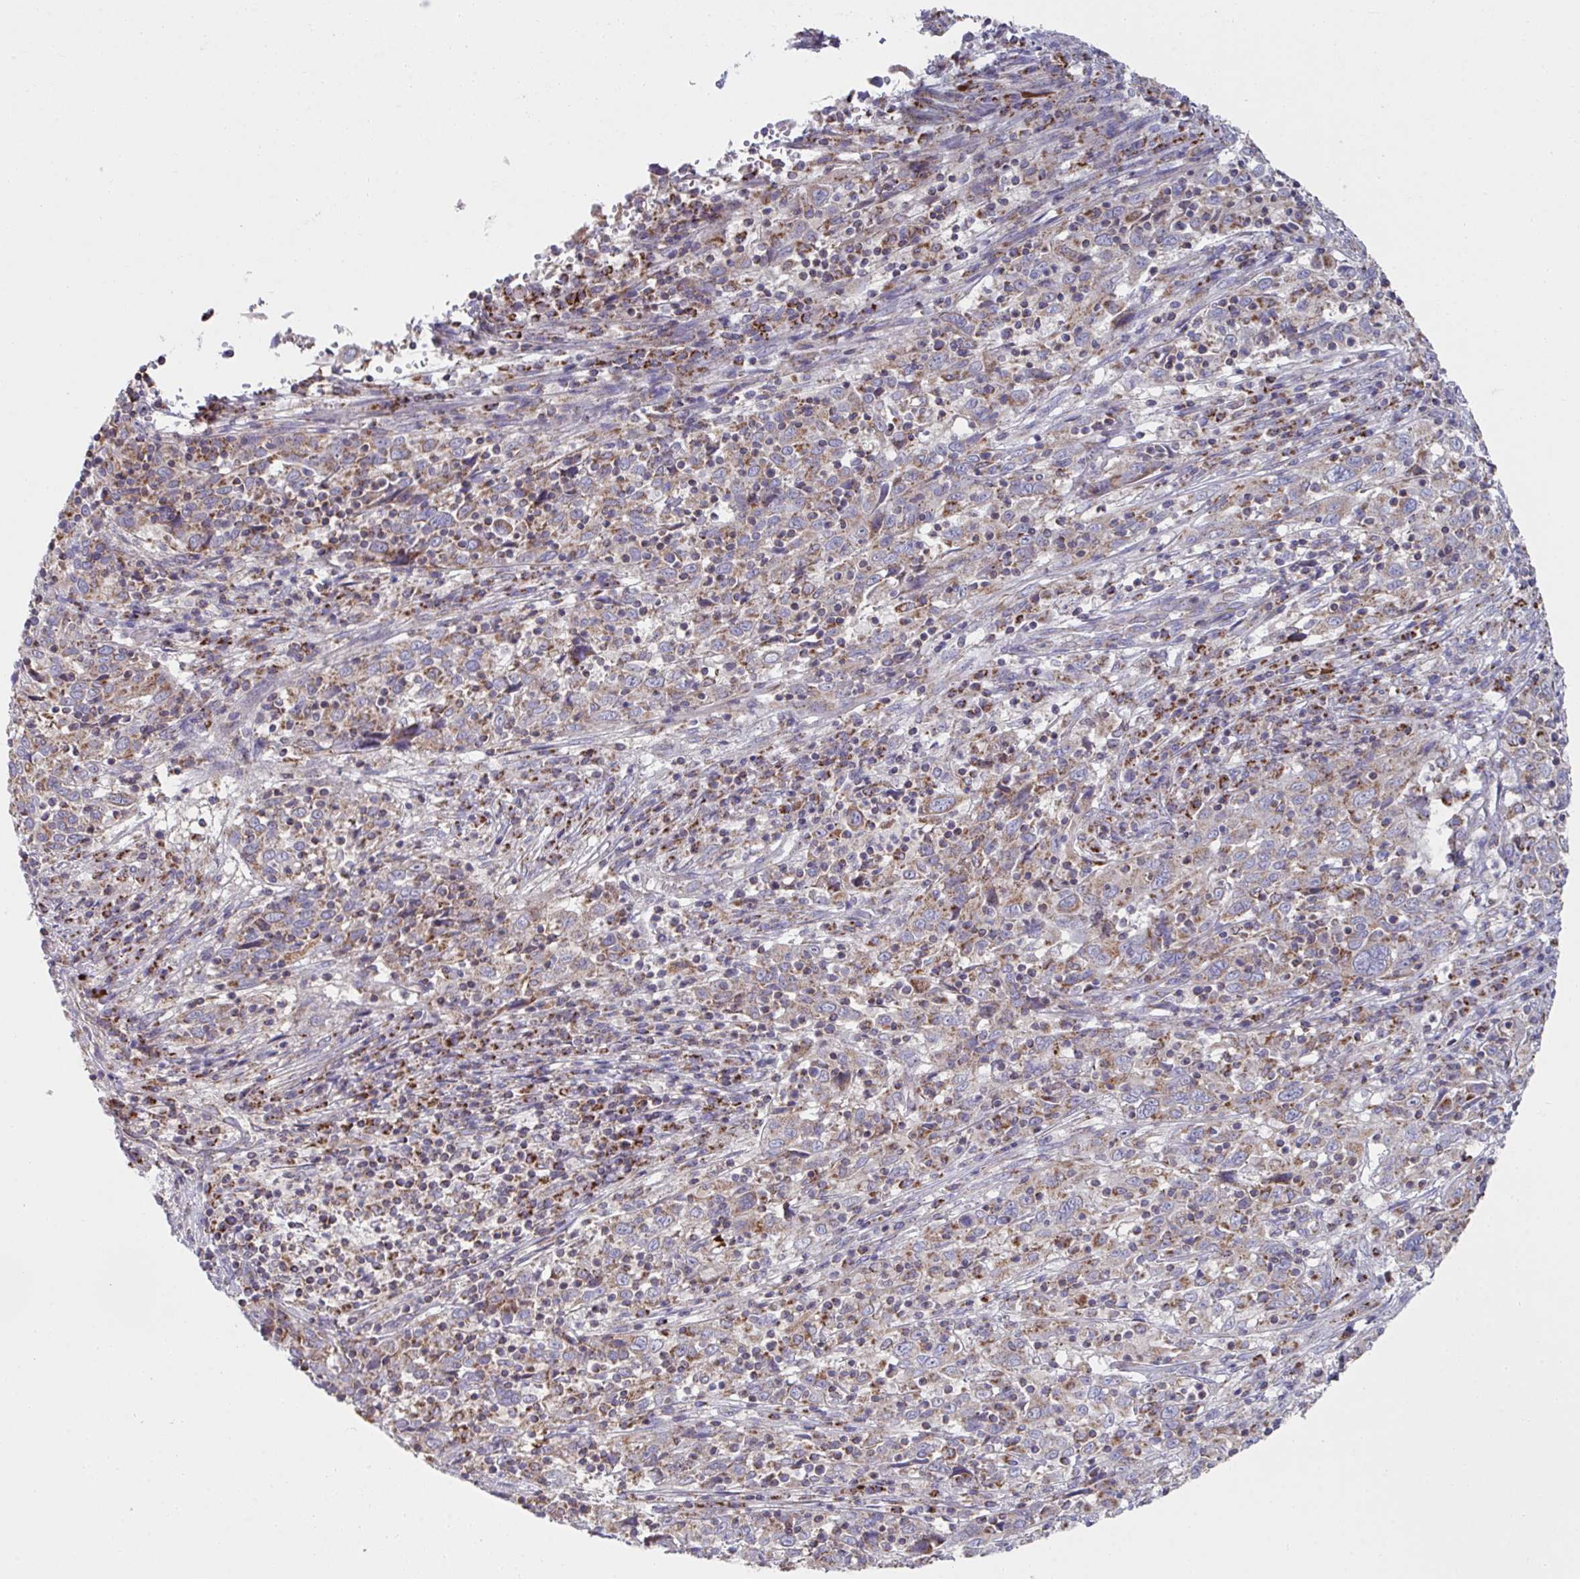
{"staining": {"intensity": "weak", "quantity": "25%-75%", "location": "cytoplasmic/membranous"}, "tissue": "cervical cancer", "cell_type": "Tumor cells", "image_type": "cancer", "snomed": [{"axis": "morphology", "description": "Squamous cell carcinoma, NOS"}, {"axis": "topography", "description": "Cervix"}], "caption": "The micrograph displays staining of cervical cancer (squamous cell carcinoma), revealing weak cytoplasmic/membranous protein positivity (brown color) within tumor cells. Immunohistochemistry stains the protein of interest in brown and the nuclei are stained blue.", "gene": "NDUFA7", "patient": {"sex": "female", "age": 46}}